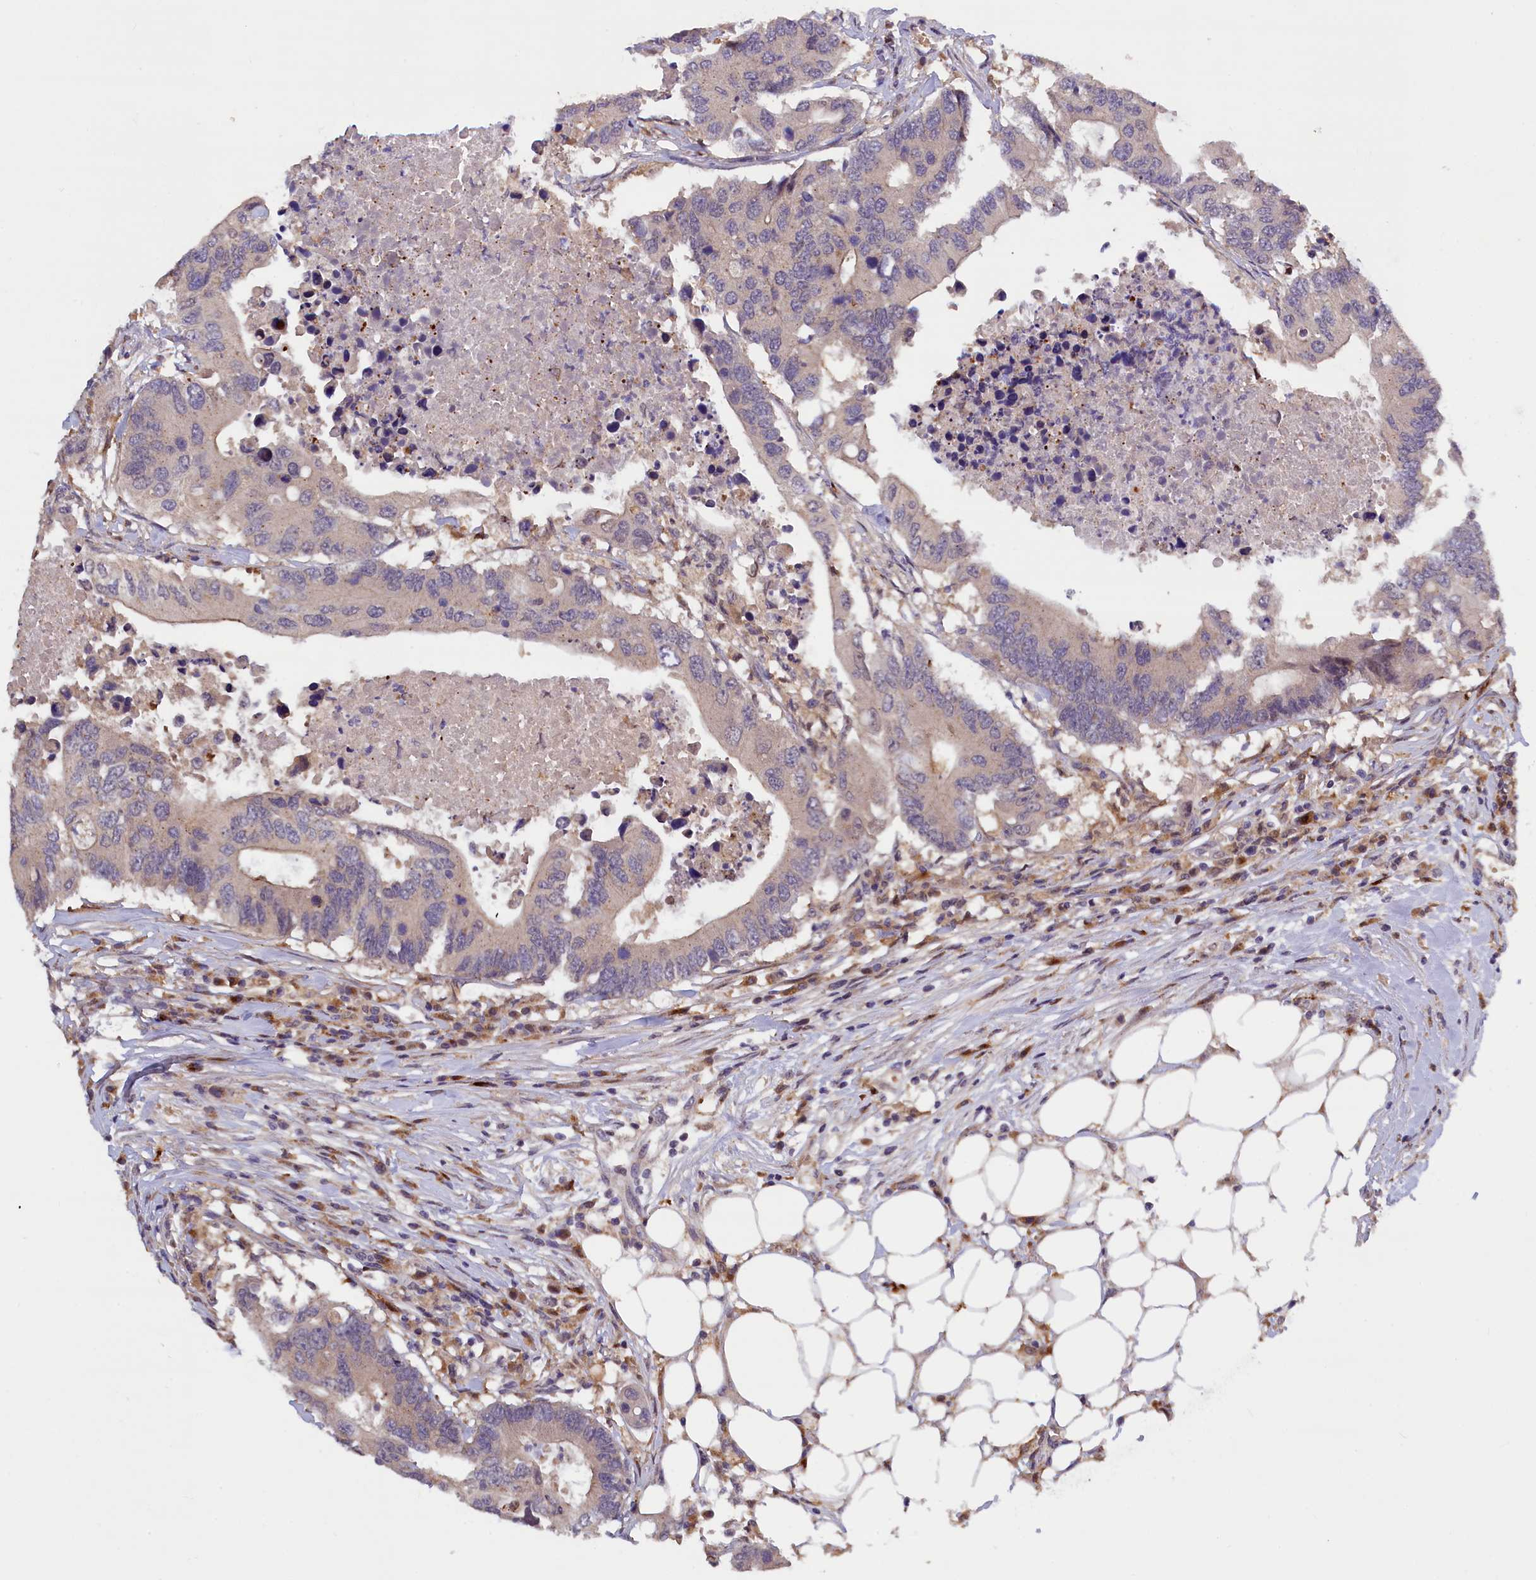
{"staining": {"intensity": "weak", "quantity": "<25%", "location": "cytoplasmic/membranous"}, "tissue": "colorectal cancer", "cell_type": "Tumor cells", "image_type": "cancer", "snomed": [{"axis": "morphology", "description": "Adenocarcinoma, NOS"}, {"axis": "topography", "description": "Colon"}], "caption": "Colorectal adenocarcinoma was stained to show a protein in brown. There is no significant expression in tumor cells.", "gene": "NAIP", "patient": {"sex": "male", "age": 71}}